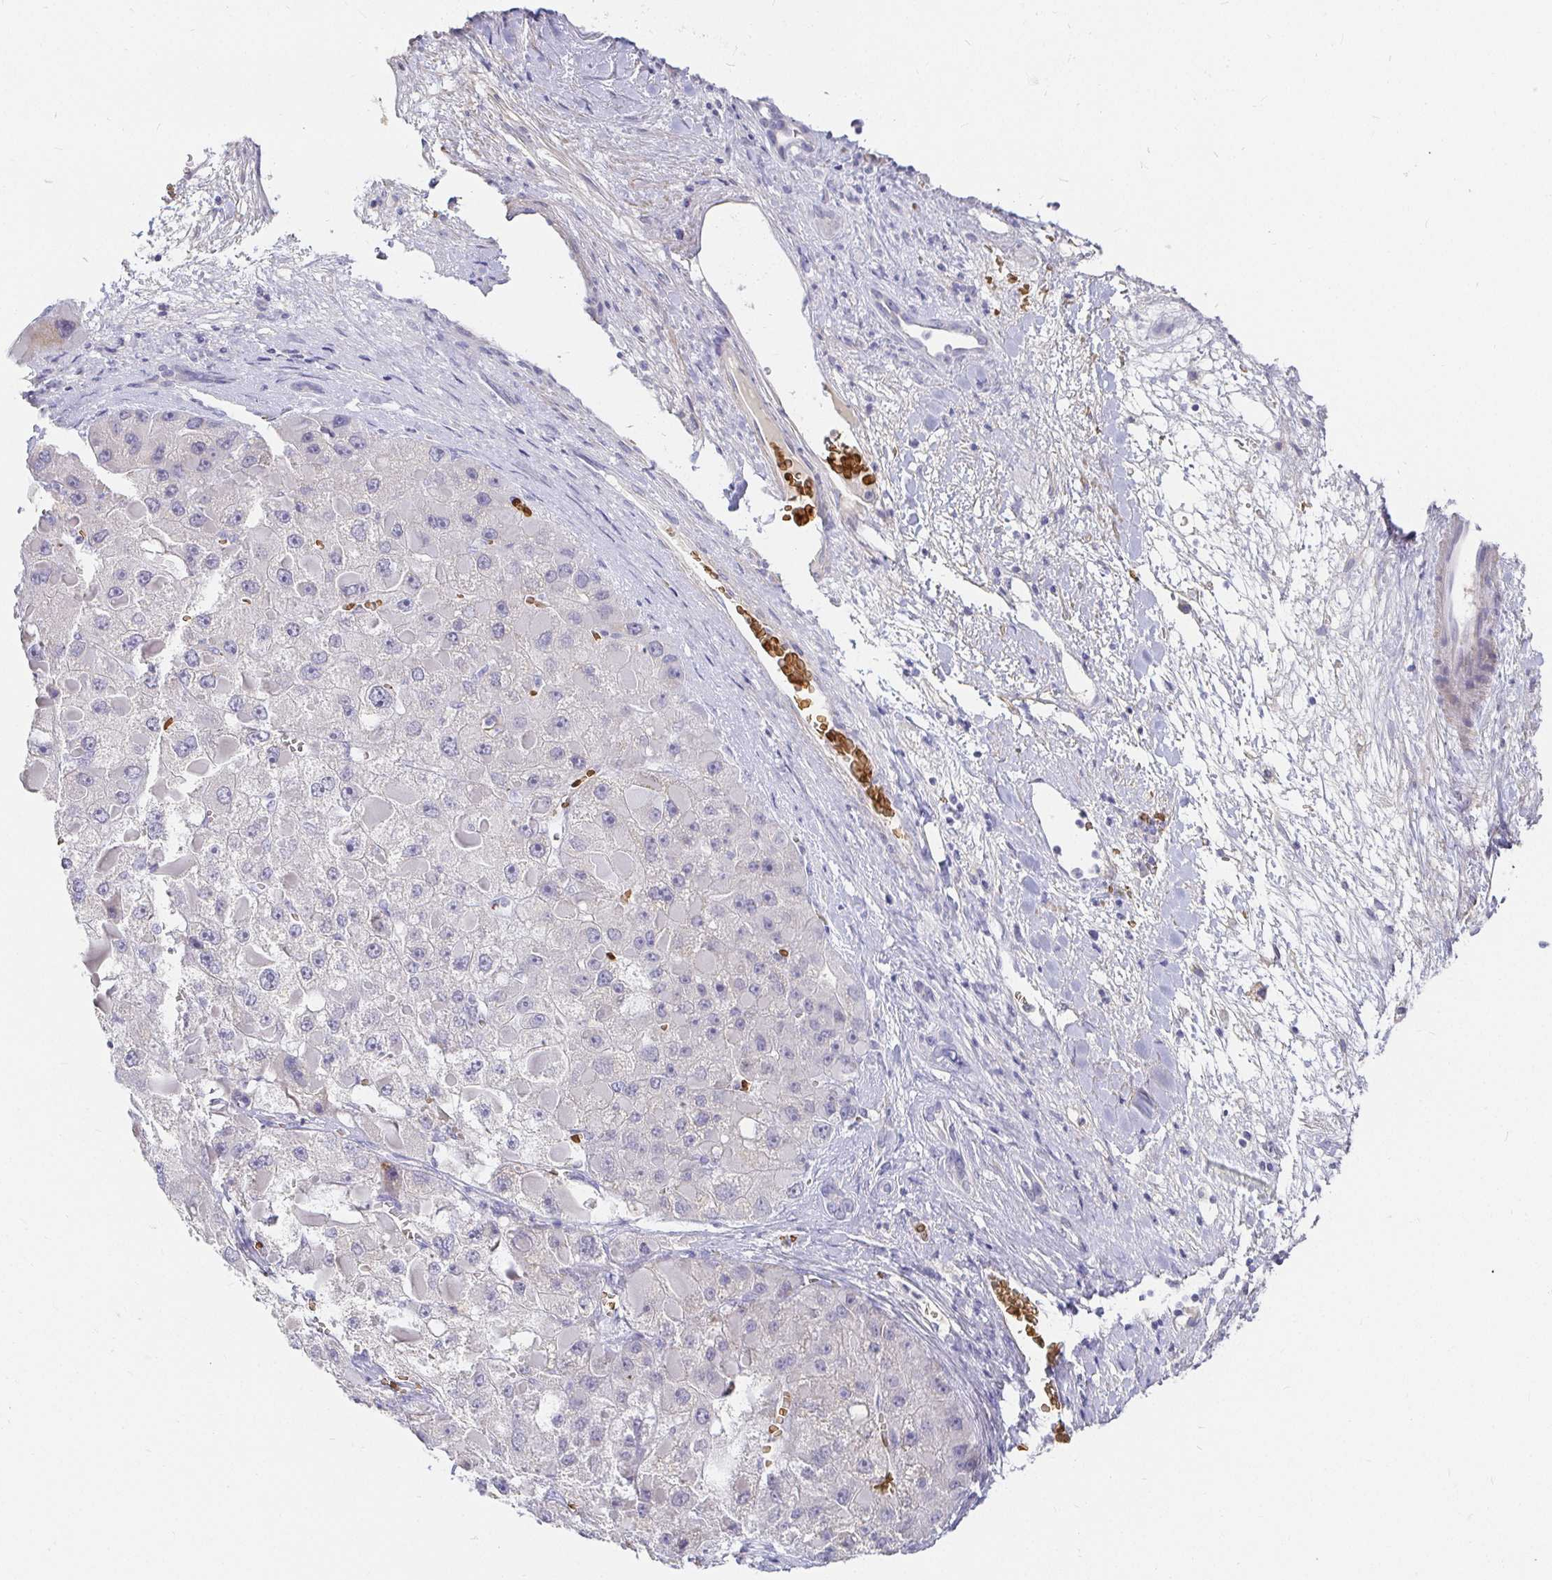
{"staining": {"intensity": "negative", "quantity": "none", "location": "none"}, "tissue": "liver cancer", "cell_type": "Tumor cells", "image_type": "cancer", "snomed": [{"axis": "morphology", "description": "Carcinoma, Hepatocellular, NOS"}, {"axis": "topography", "description": "Liver"}], "caption": "IHC micrograph of neoplastic tissue: human liver cancer (hepatocellular carcinoma) stained with DAB (3,3'-diaminobenzidine) exhibits no significant protein expression in tumor cells.", "gene": "FGF21", "patient": {"sex": "female", "age": 73}}